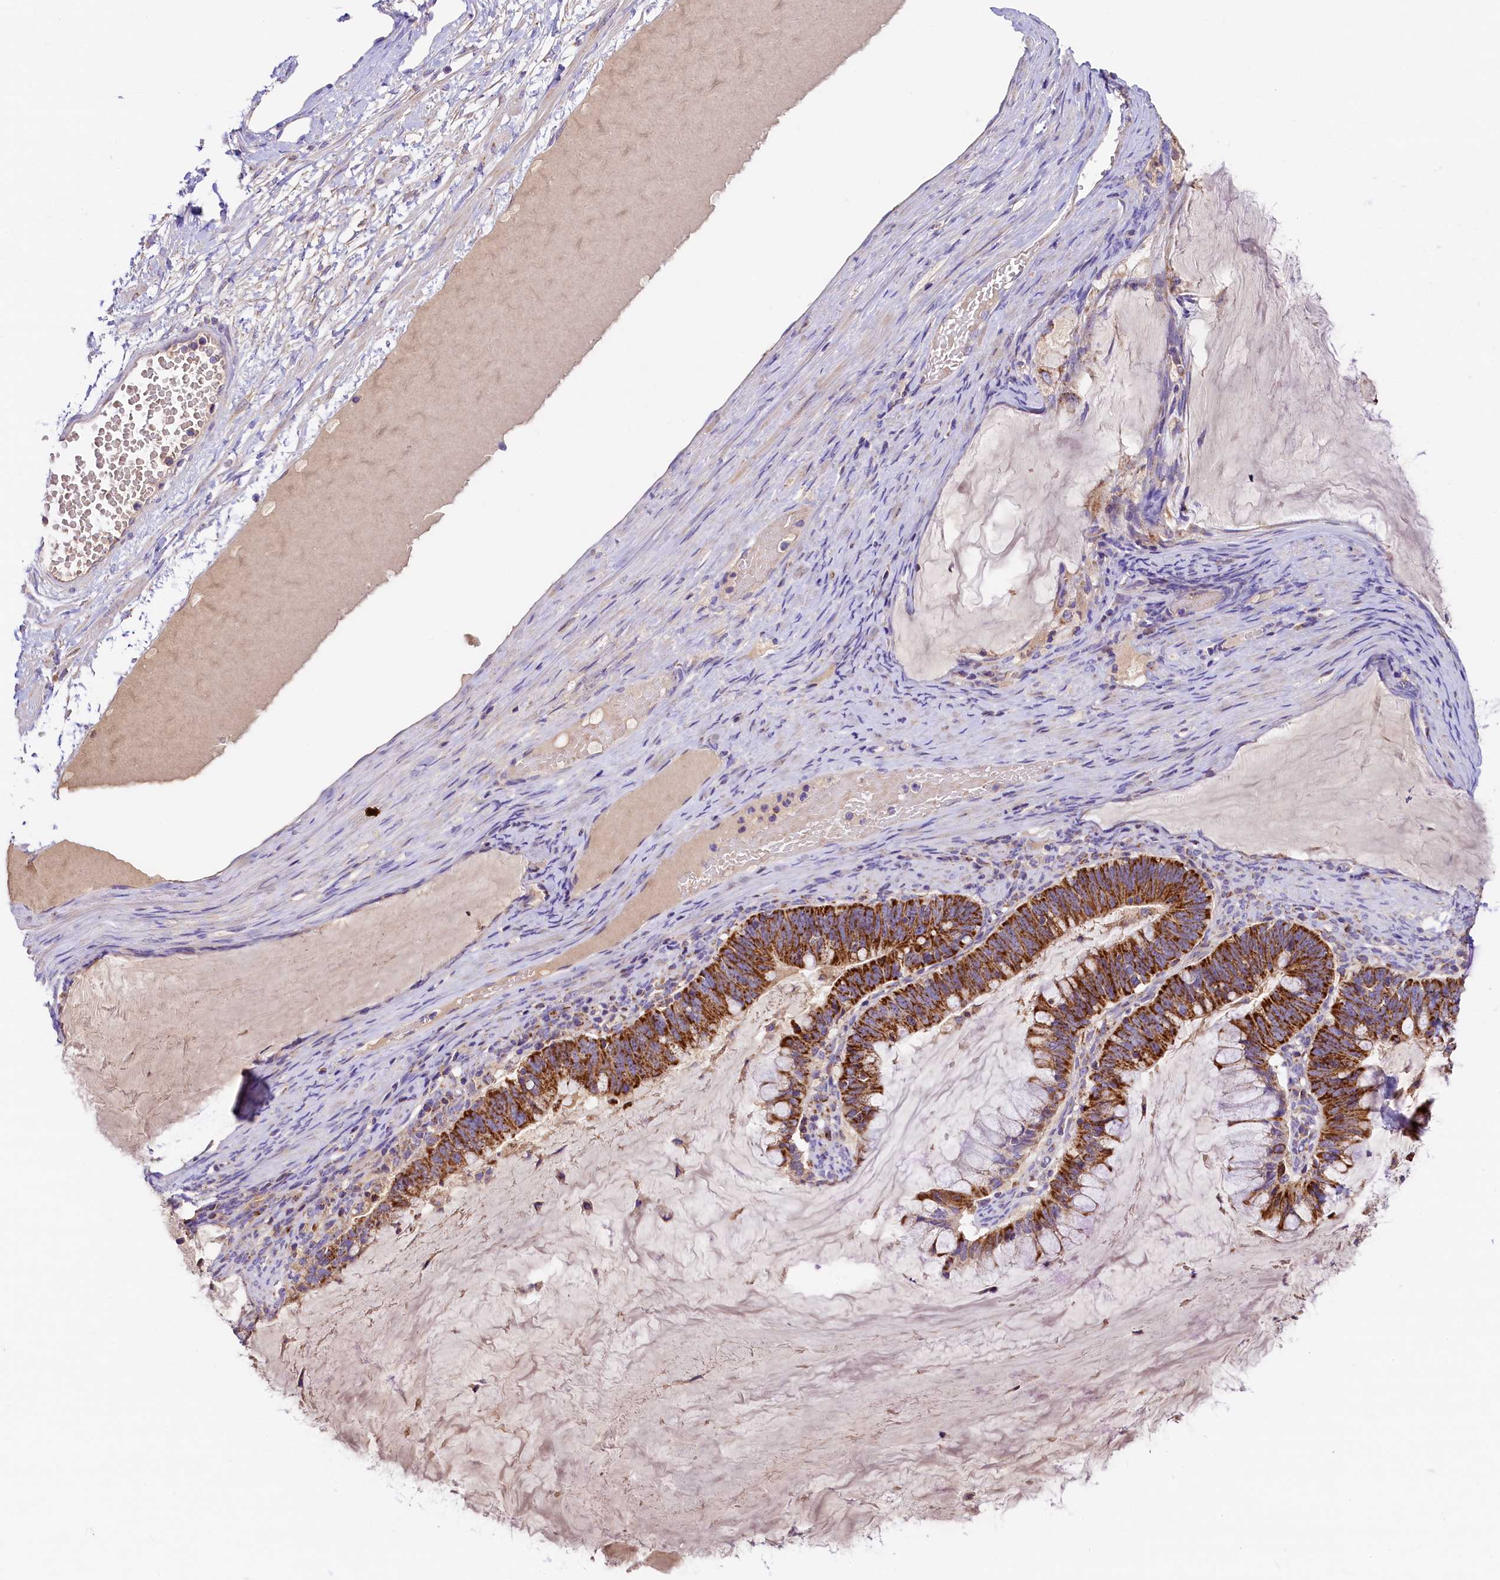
{"staining": {"intensity": "strong", "quantity": ">75%", "location": "cytoplasmic/membranous"}, "tissue": "ovarian cancer", "cell_type": "Tumor cells", "image_type": "cancer", "snomed": [{"axis": "morphology", "description": "Cystadenocarcinoma, mucinous, NOS"}, {"axis": "topography", "description": "Ovary"}], "caption": "Immunohistochemical staining of human ovarian mucinous cystadenocarcinoma exhibits high levels of strong cytoplasmic/membranous protein expression in about >75% of tumor cells.", "gene": "PMPCB", "patient": {"sex": "female", "age": 61}}